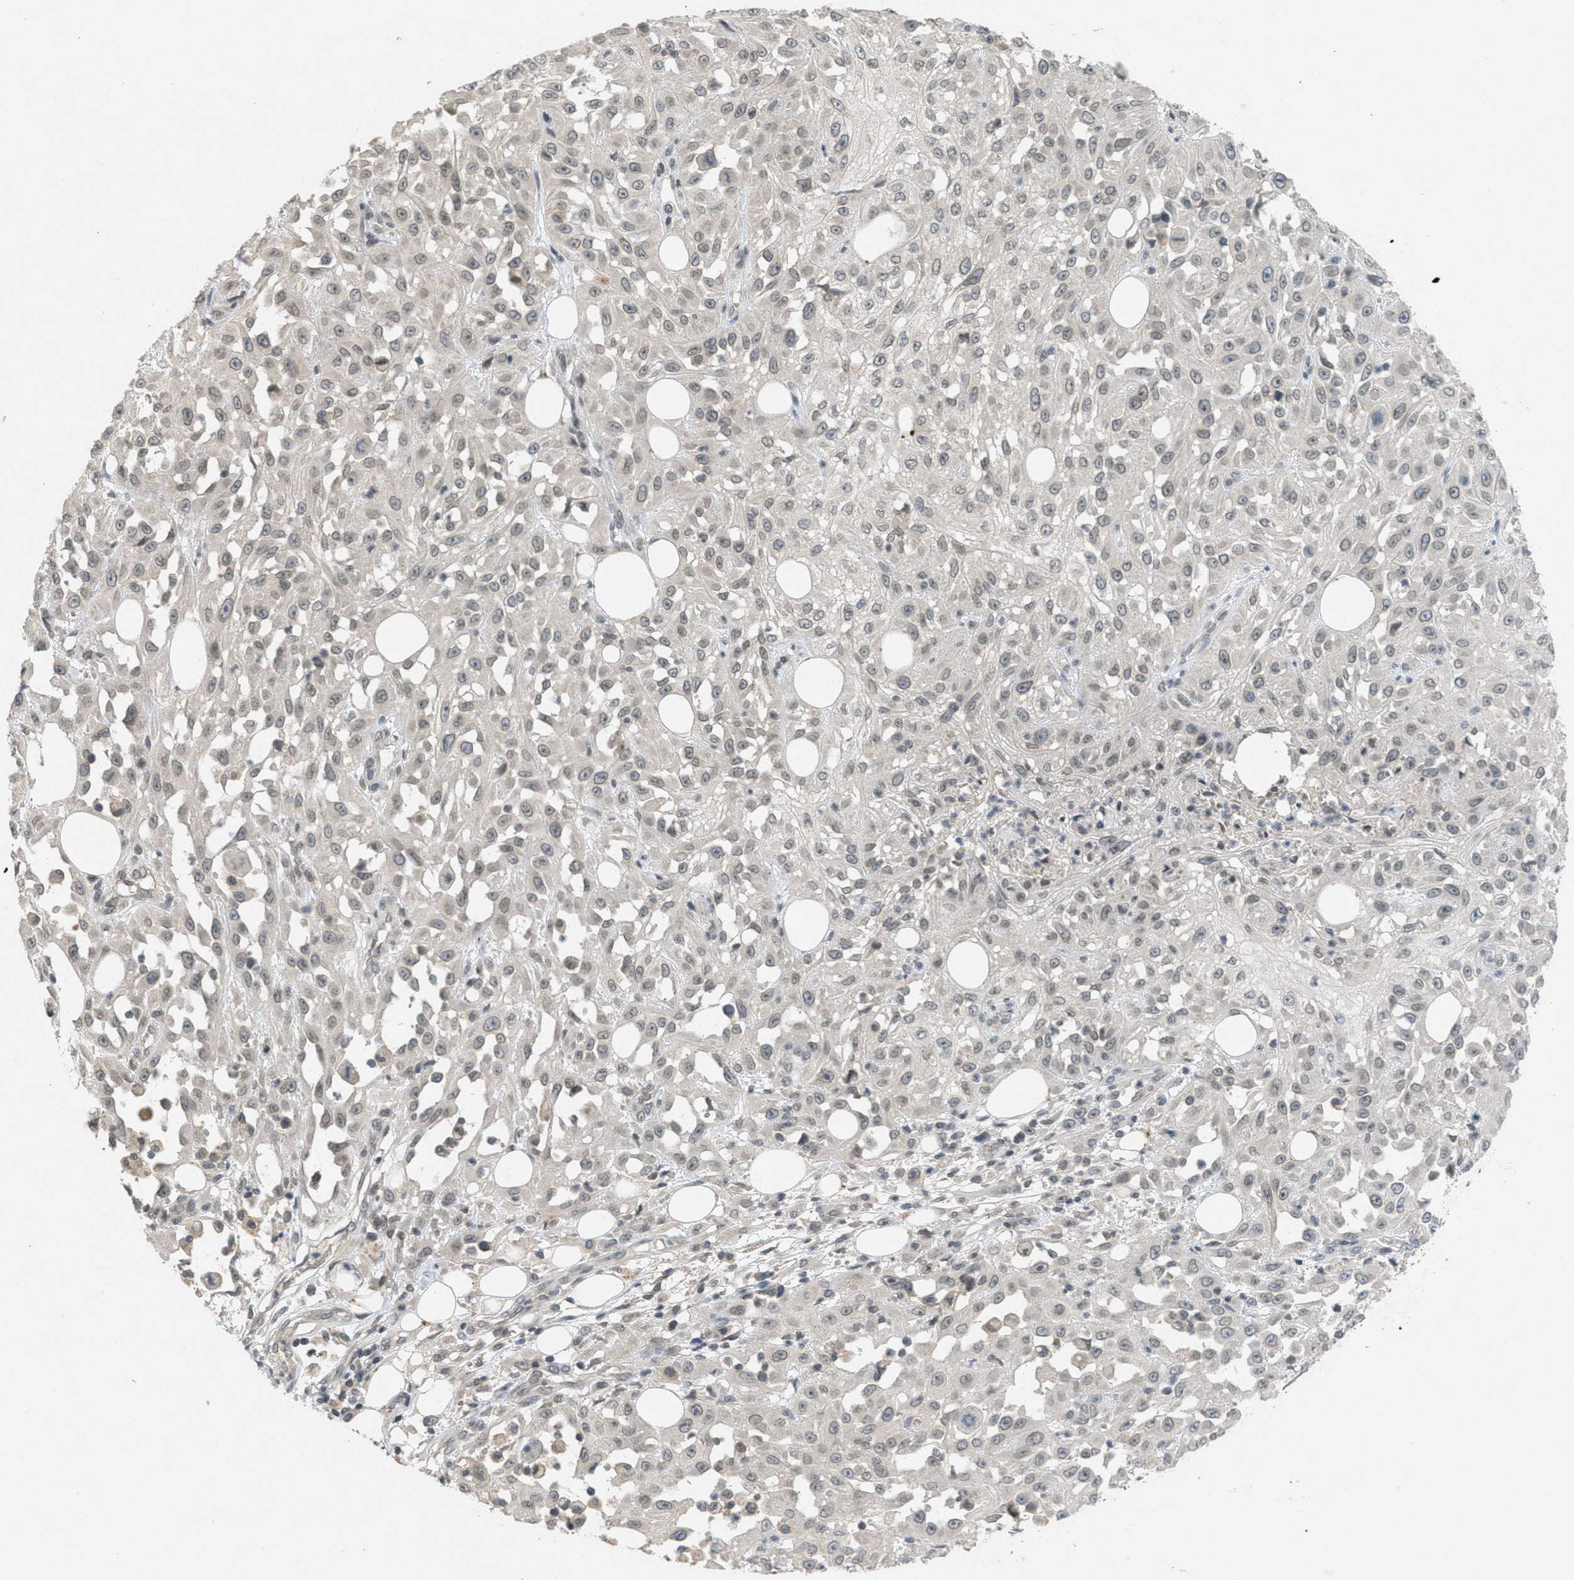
{"staining": {"intensity": "weak", "quantity": ">75%", "location": "cytoplasmic/membranous,nuclear"}, "tissue": "skin cancer", "cell_type": "Tumor cells", "image_type": "cancer", "snomed": [{"axis": "morphology", "description": "Squamous cell carcinoma, NOS"}, {"axis": "morphology", "description": "Squamous cell carcinoma, metastatic, NOS"}, {"axis": "topography", "description": "Skin"}, {"axis": "topography", "description": "Lymph node"}], "caption": "Skin cancer stained with DAB immunohistochemistry demonstrates low levels of weak cytoplasmic/membranous and nuclear expression in approximately >75% of tumor cells. The protein of interest is stained brown, and the nuclei are stained in blue (DAB IHC with brightfield microscopy, high magnification).", "gene": "ABHD6", "patient": {"sex": "male", "age": 75}}